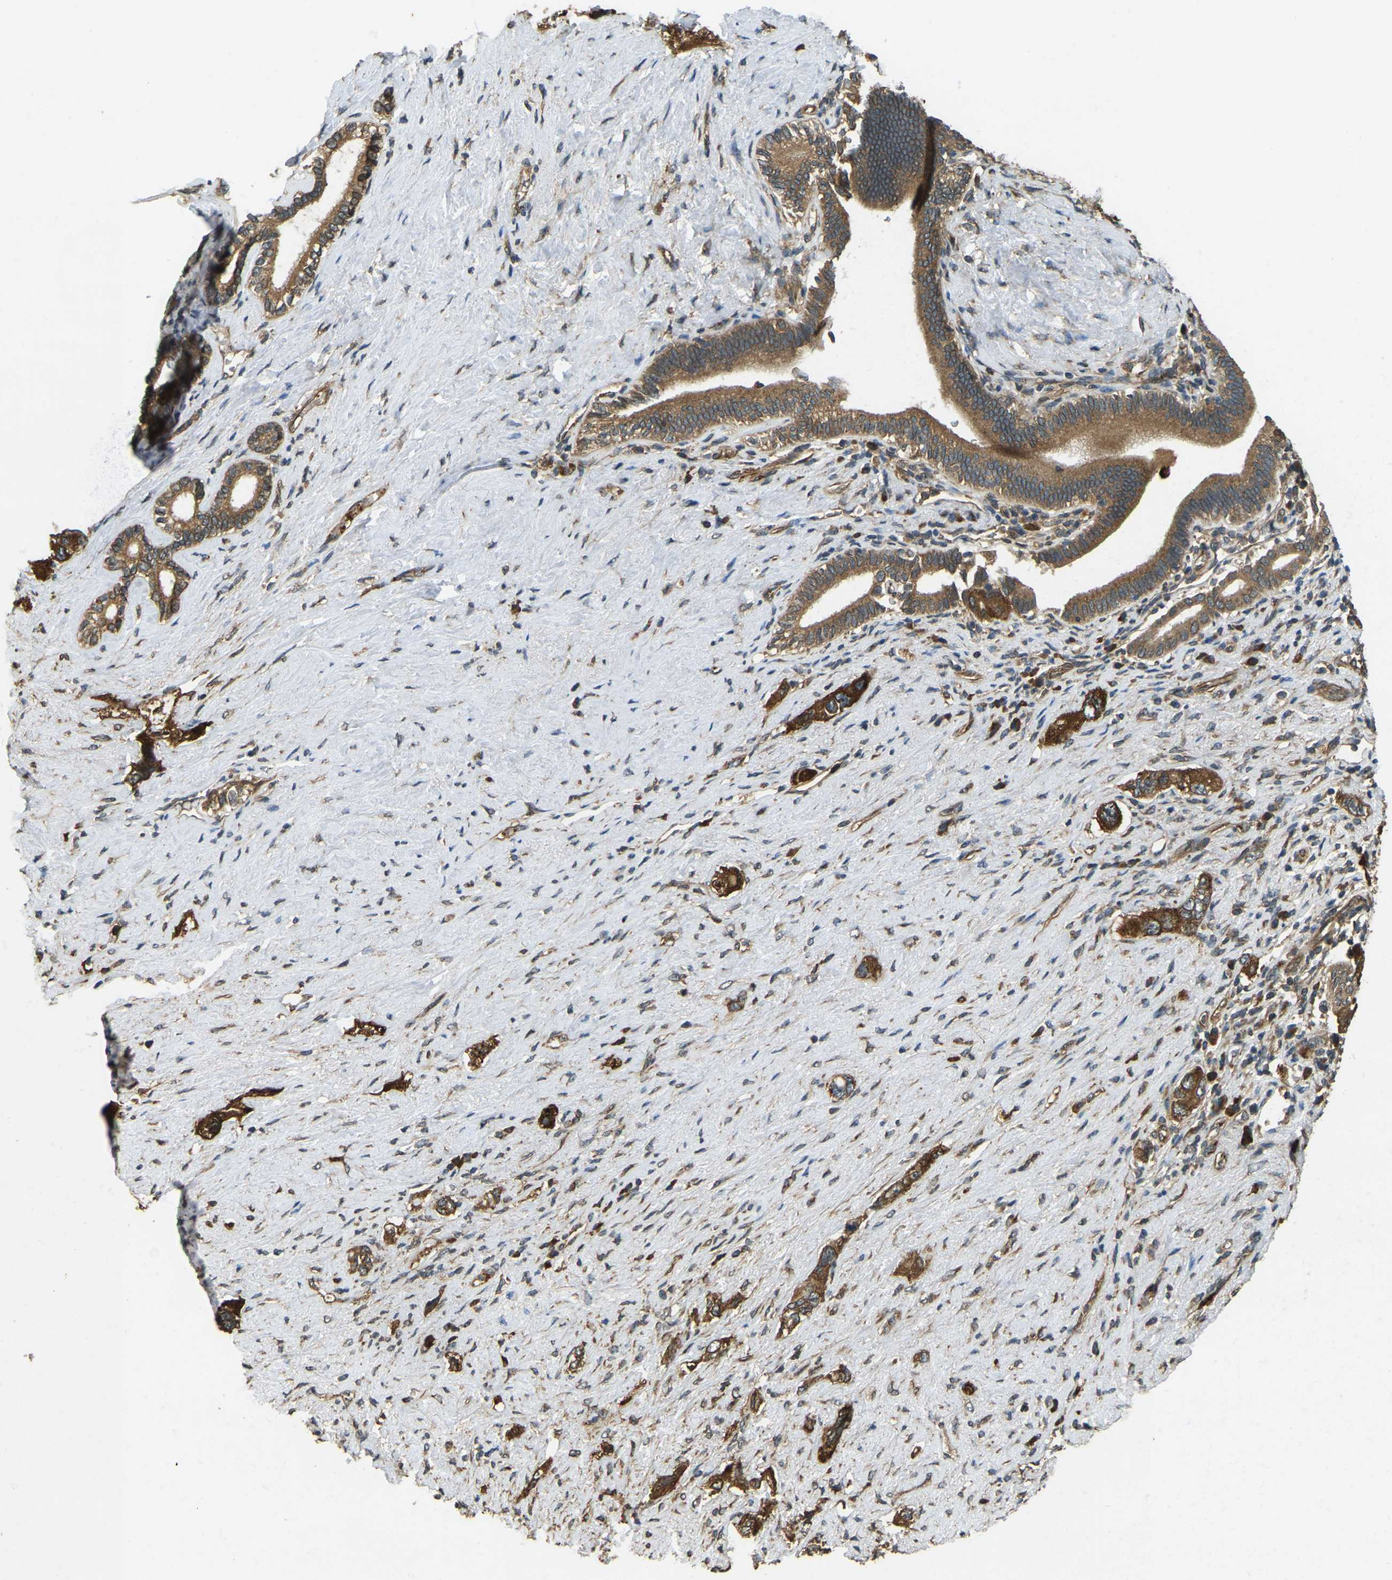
{"staining": {"intensity": "strong", "quantity": ">75%", "location": "cytoplasmic/membranous"}, "tissue": "pancreatic cancer", "cell_type": "Tumor cells", "image_type": "cancer", "snomed": [{"axis": "morphology", "description": "Adenocarcinoma, NOS"}, {"axis": "topography", "description": "Pancreas"}], "caption": "About >75% of tumor cells in adenocarcinoma (pancreatic) display strong cytoplasmic/membranous protein positivity as visualized by brown immunohistochemical staining.", "gene": "ERGIC1", "patient": {"sex": "female", "age": 73}}